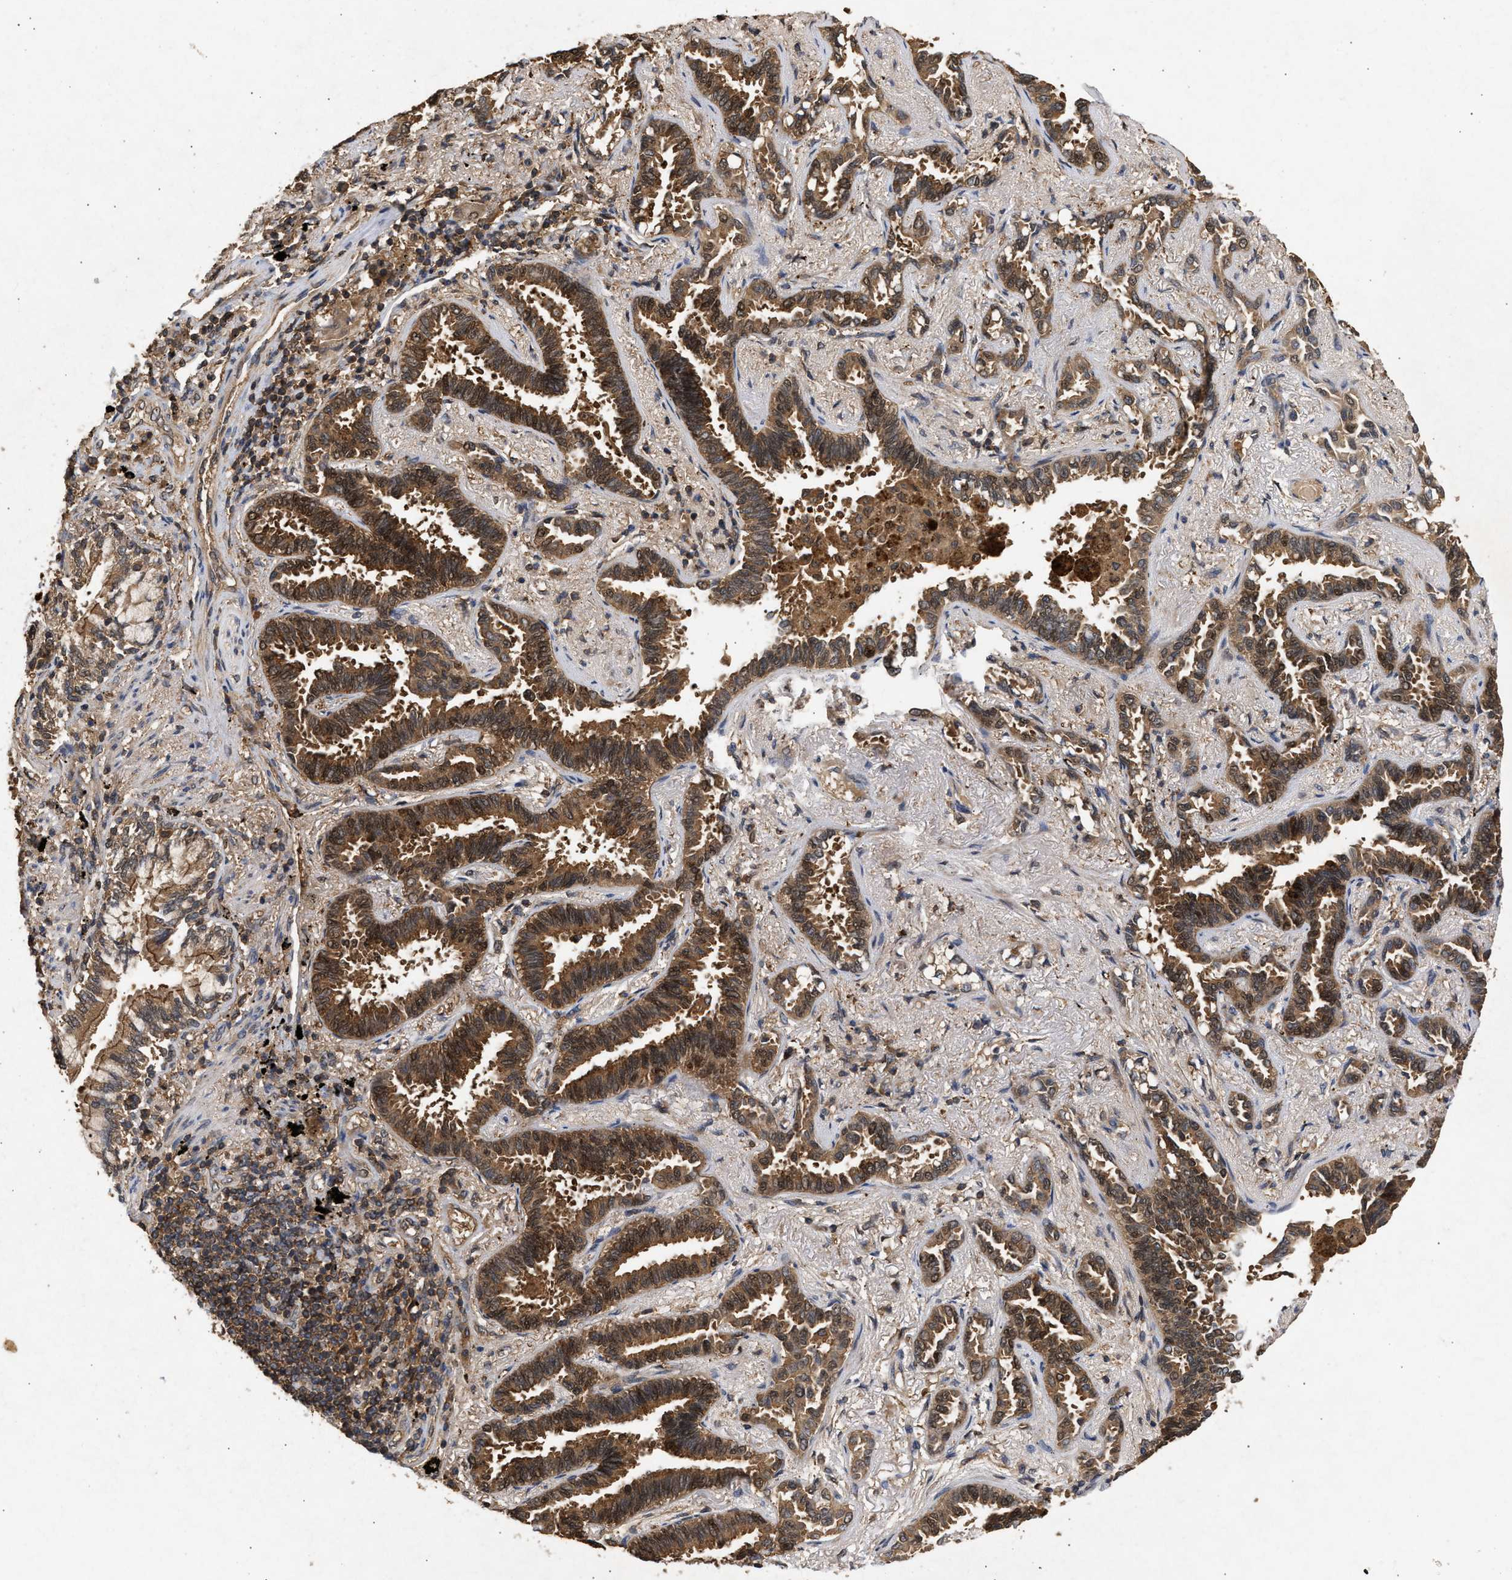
{"staining": {"intensity": "moderate", "quantity": ">75%", "location": "cytoplasmic/membranous,nuclear"}, "tissue": "lung cancer", "cell_type": "Tumor cells", "image_type": "cancer", "snomed": [{"axis": "morphology", "description": "Adenocarcinoma, NOS"}, {"axis": "topography", "description": "Lung"}], "caption": "Lung cancer stained for a protein (brown) demonstrates moderate cytoplasmic/membranous and nuclear positive positivity in approximately >75% of tumor cells.", "gene": "FITM1", "patient": {"sex": "male", "age": 59}}